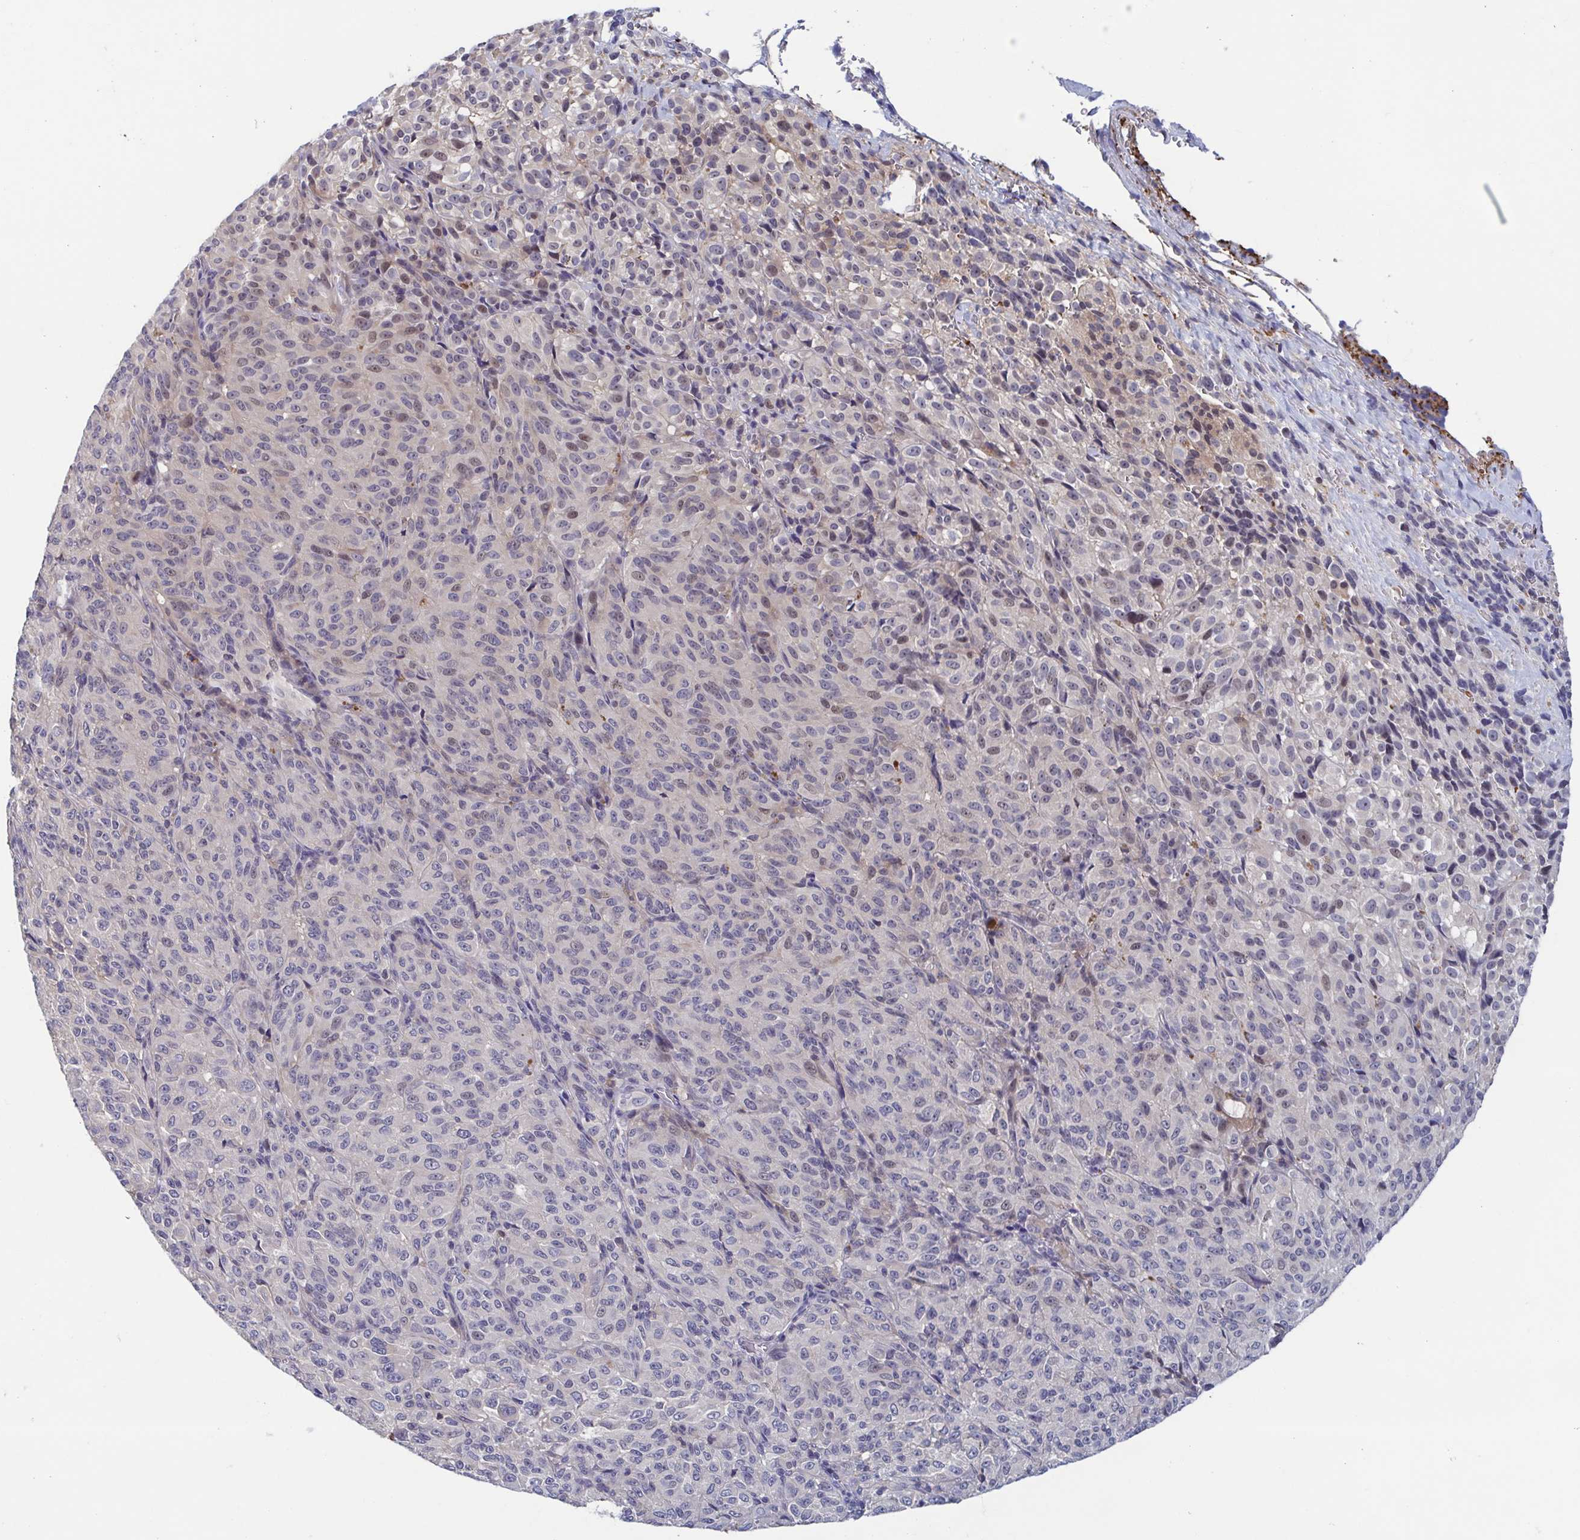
{"staining": {"intensity": "negative", "quantity": "none", "location": "none"}, "tissue": "melanoma", "cell_type": "Tumor cells", "image_type": "cancer", "snomed": [{"axis": "morphology", "description": "Malignant melanoma, Metastatic site"}, {"axis": "topography", "description": "Brain"}], "caption": "High magnification brightfield microscopy of melanoma stained with DAB (3,3'-diaminobenzidine) (brown) and counterstained with hematoxylin (blue): tumor cells show no significant expression. The staining was performed using DAB to visualize the protein expression in brown, while the nuclei were stained in blue with hematoxylin (Magnification: 20x).", "gene": "LRRC38", "patient": {"sex": "female", "age": 56}}